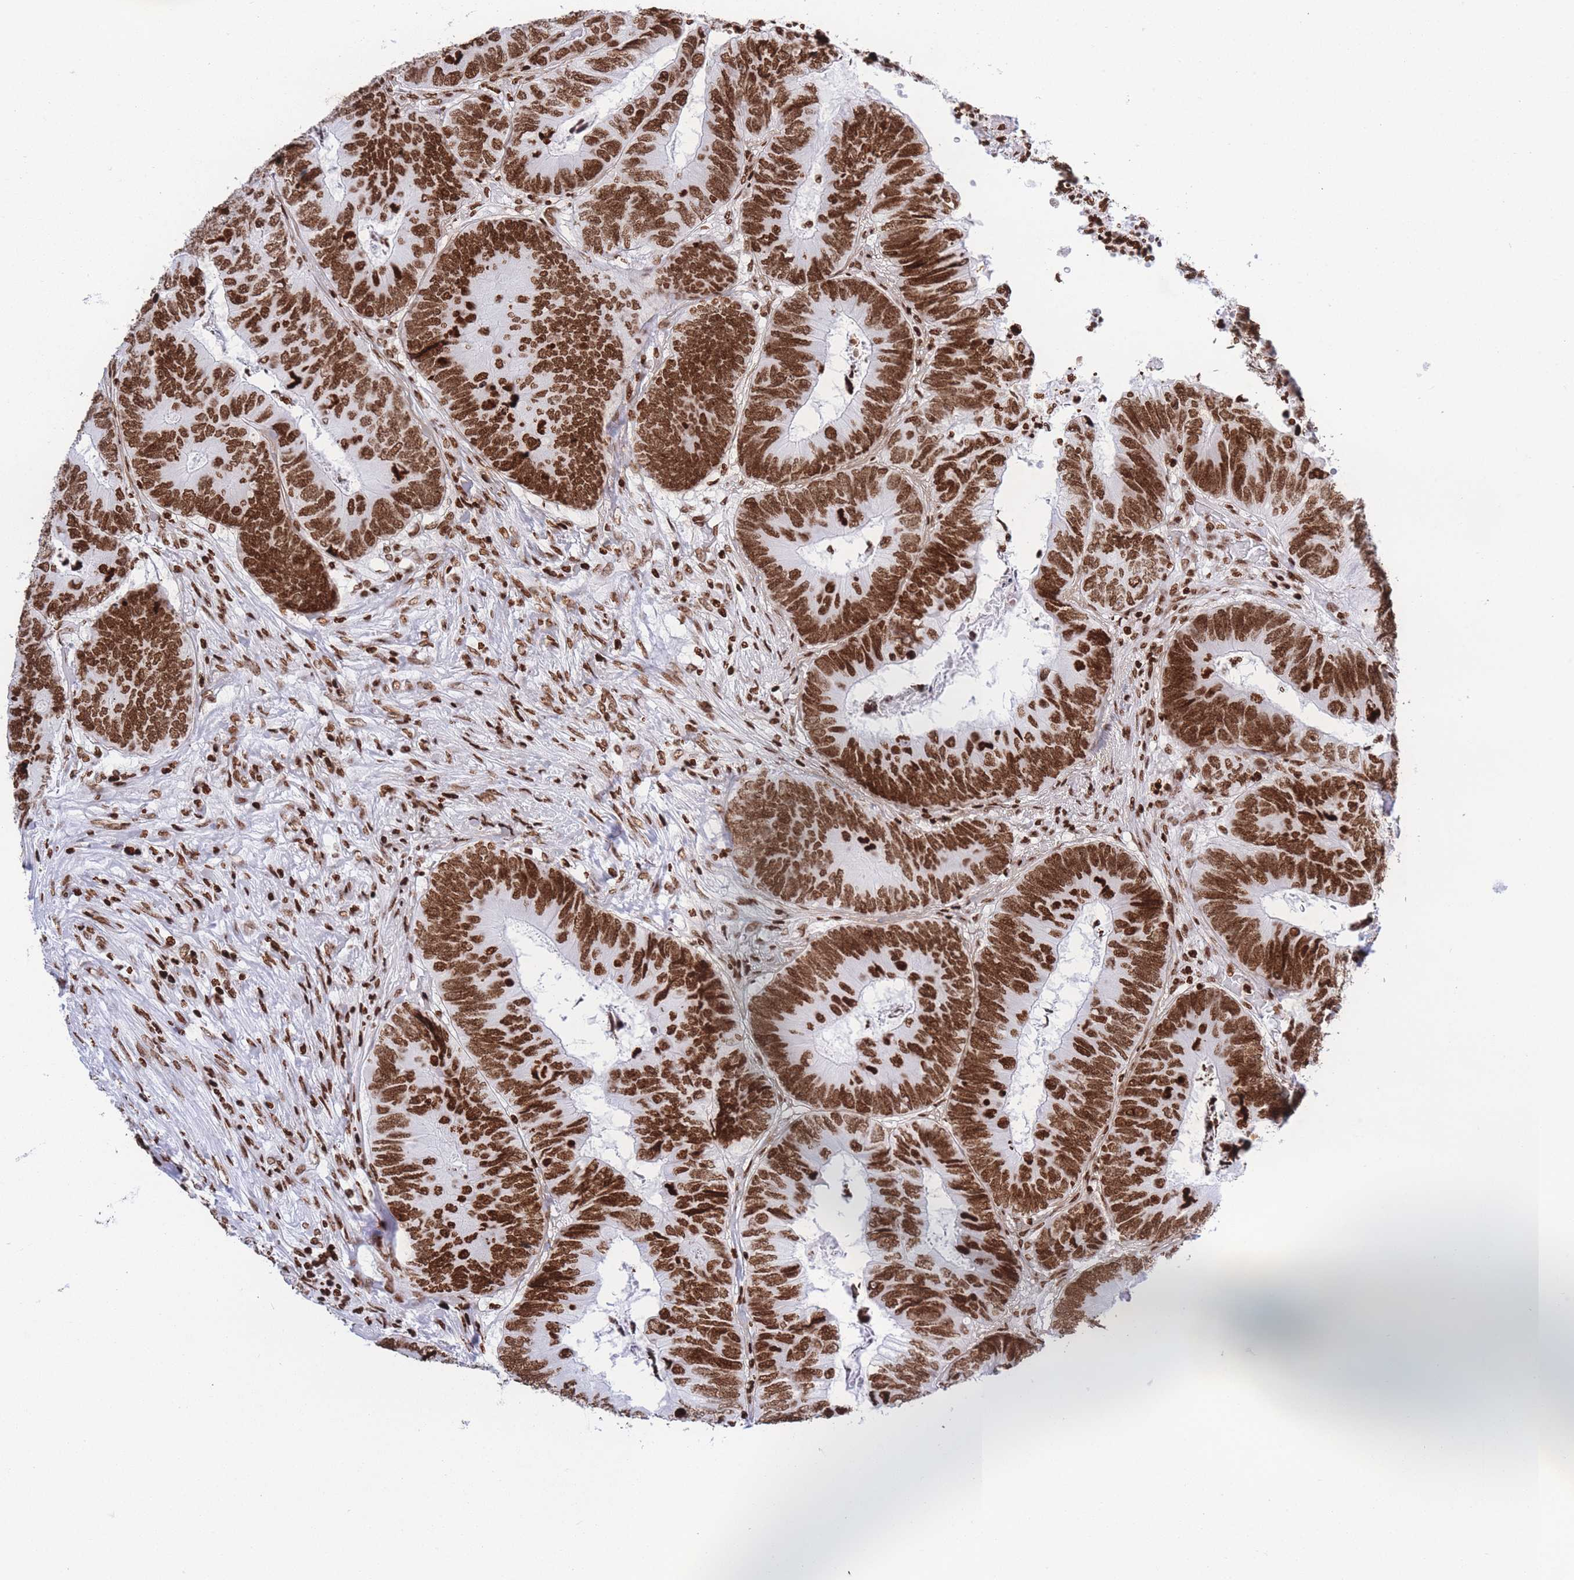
{"staining": {"intensity": "strong", "quantity": ">75%", "location": "nuclear"}, "tissue": "colorectal cancer", "cell_type": "Tumor cells", "image_type": "cancer", "snomed": [{"axis": "morphology", "description": "Adenocarcinoma, NOS"}, {"axis": "topography", "description": "Colon"}], "caption": "Protein expression by immunohistochemistry demonstrates strong nuclear positivity in about >75% of tumor cells in adenocarcinoma (colorectal).", "gene": "H2BC11", "patient": {"sex": "female", "age": 67}}